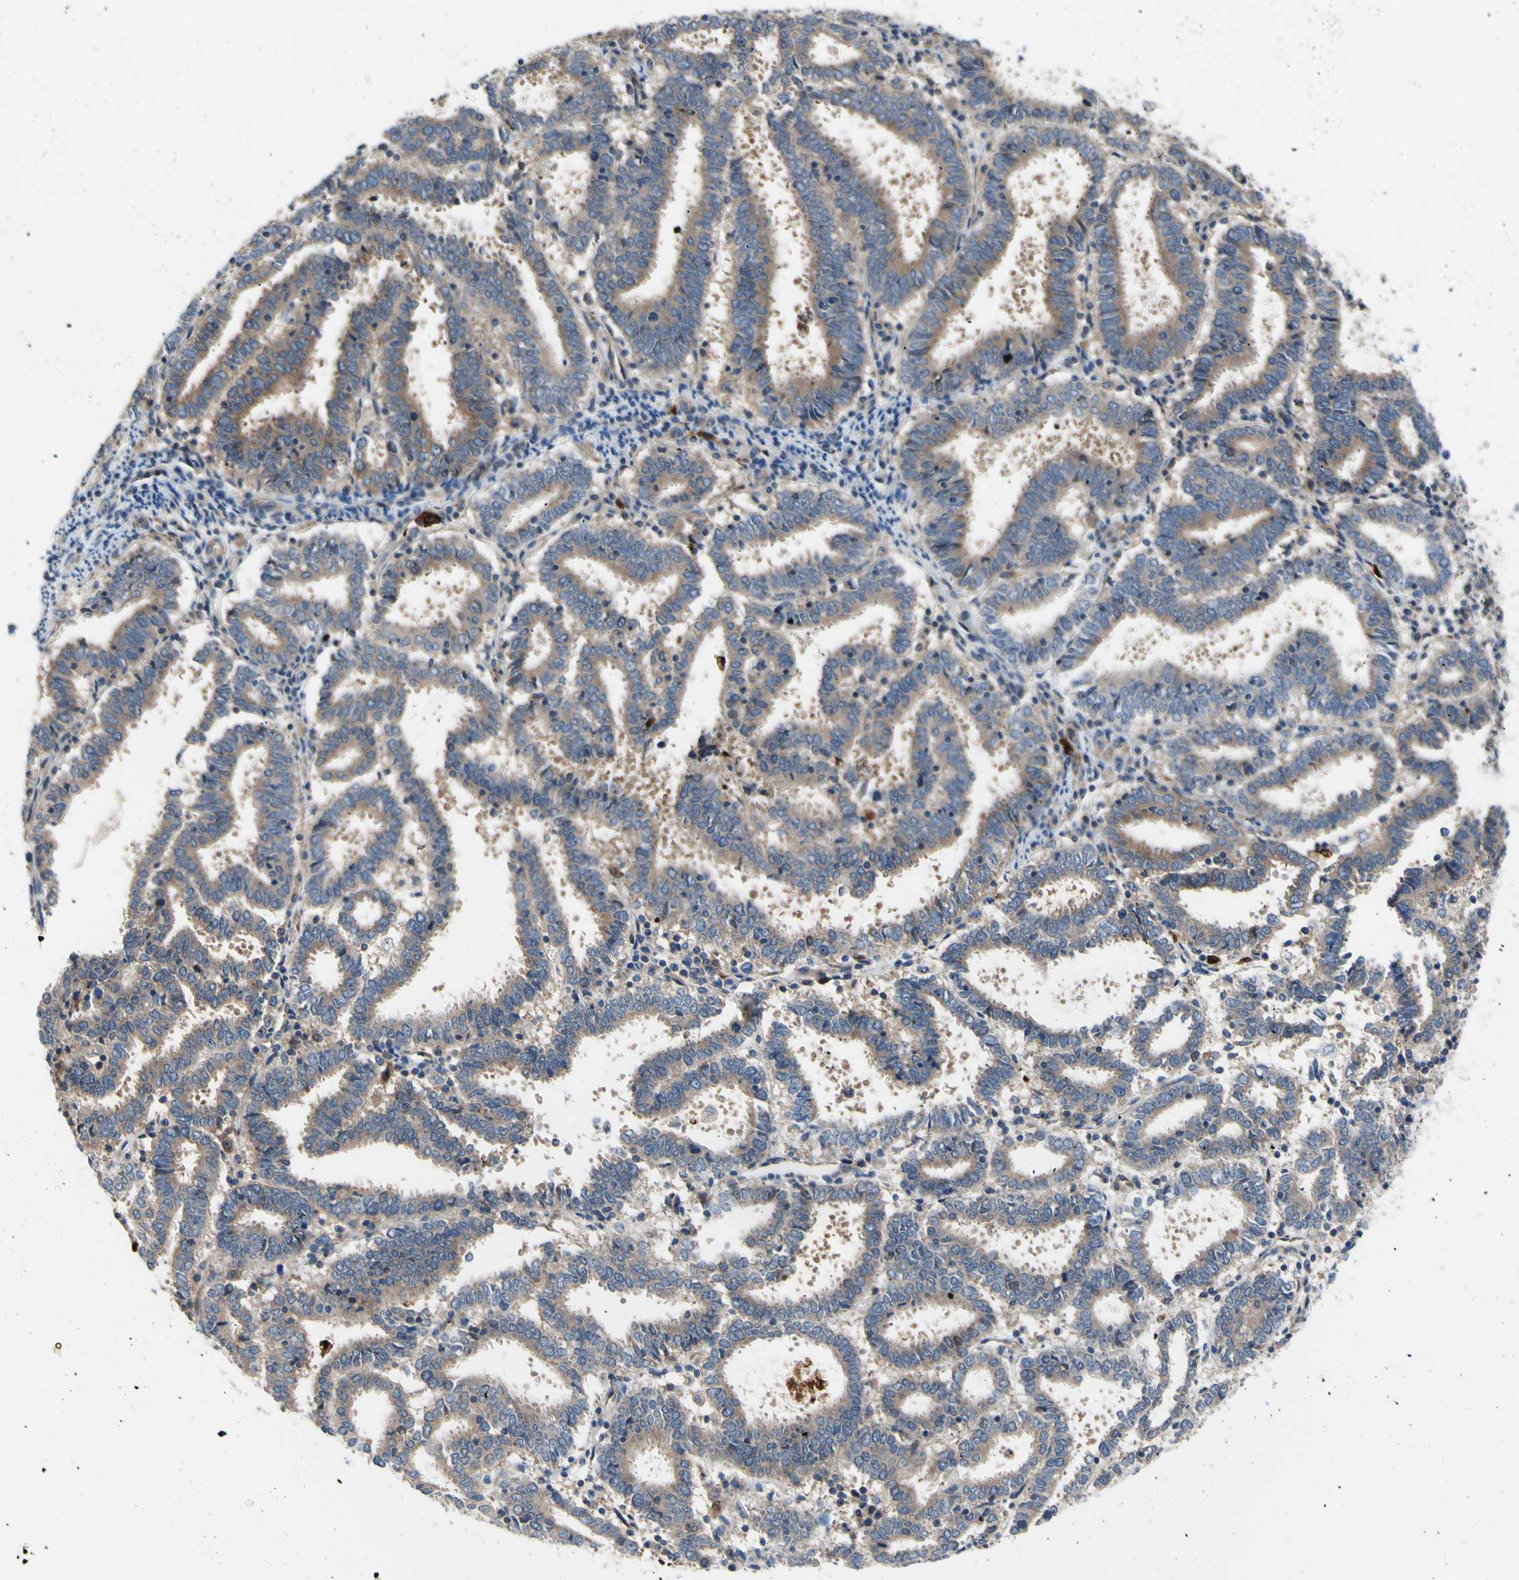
{"staining": {"intensity": "moderate", "quantity": ">75%", "location": "cytoplasmic/membranous,nuclear"}, "tissue": "endometrial cancer", "cell_type": "Tumor cells", "image_type": "cancer", "snomed": [{"axis": "morphology", "description": "Adenocarcinoma, NOS"}, {"axis": "topography", "description": "Uterus"}], "caption": "Moderate cytoplasmic/membranous and nuclear protein positivity is identified in about >75% of tumor cells in adenocarcinoma (endometrial).", "gene": "USP9X", "patient": {"sex": "female", "age": 83}}